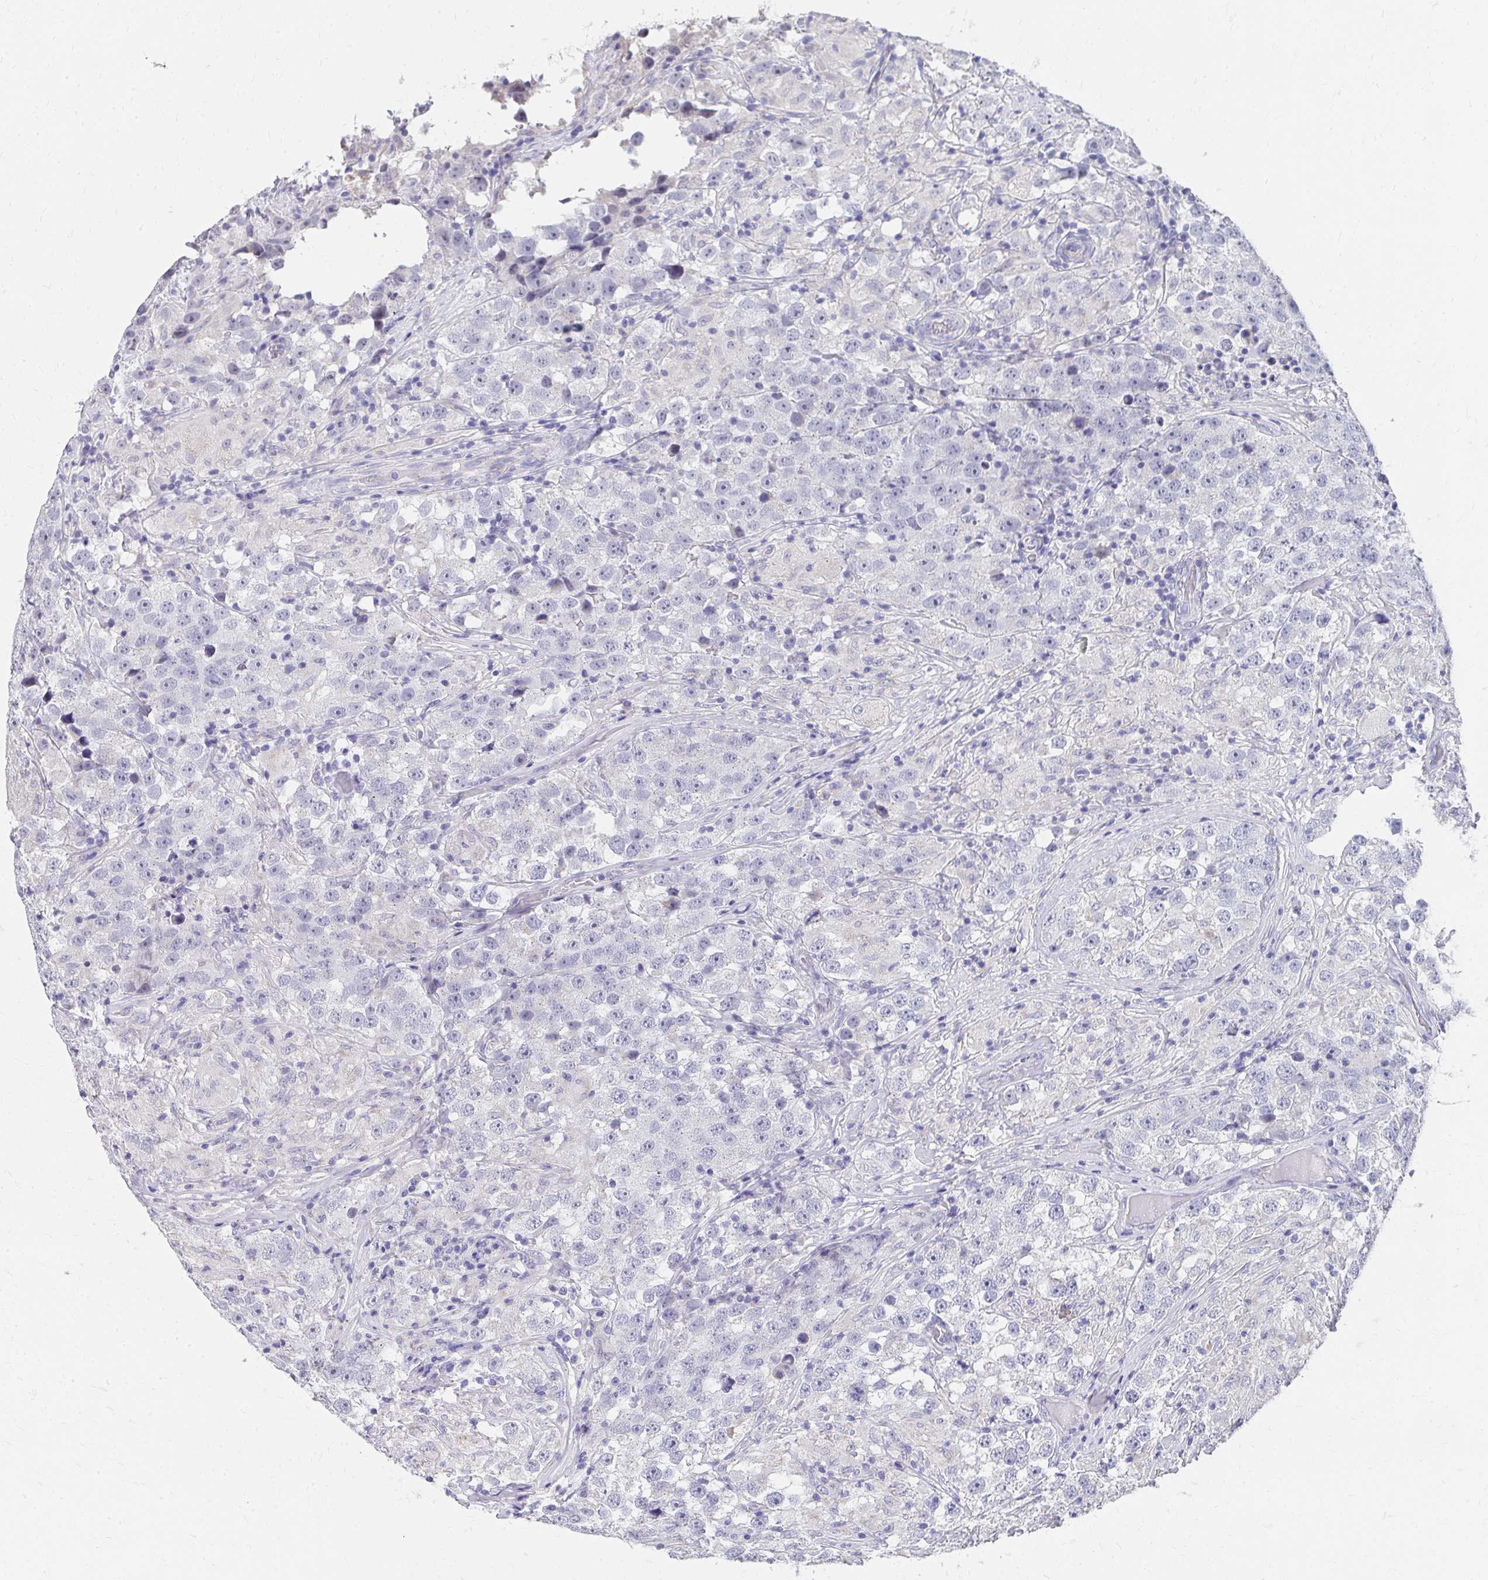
{"staining": {"intensity": "negative", "quantity": "none", "location": "none"}, "tissue": "testis cancer", "cell_type": "Tumor cells", "image_type": "cancer", "snomed": [{"axis": "morphology", "description": "Seminoma, NOS"}, {"axis": "topography", "description": "Testis"}], "caption": "This is an immunohistochemistry (IHC) histopathology image of human seminoma (testis). There is no staining in tumor cells.", "gene": "TMPRSS2", "patient": {"sex": "male", "age": 46}}